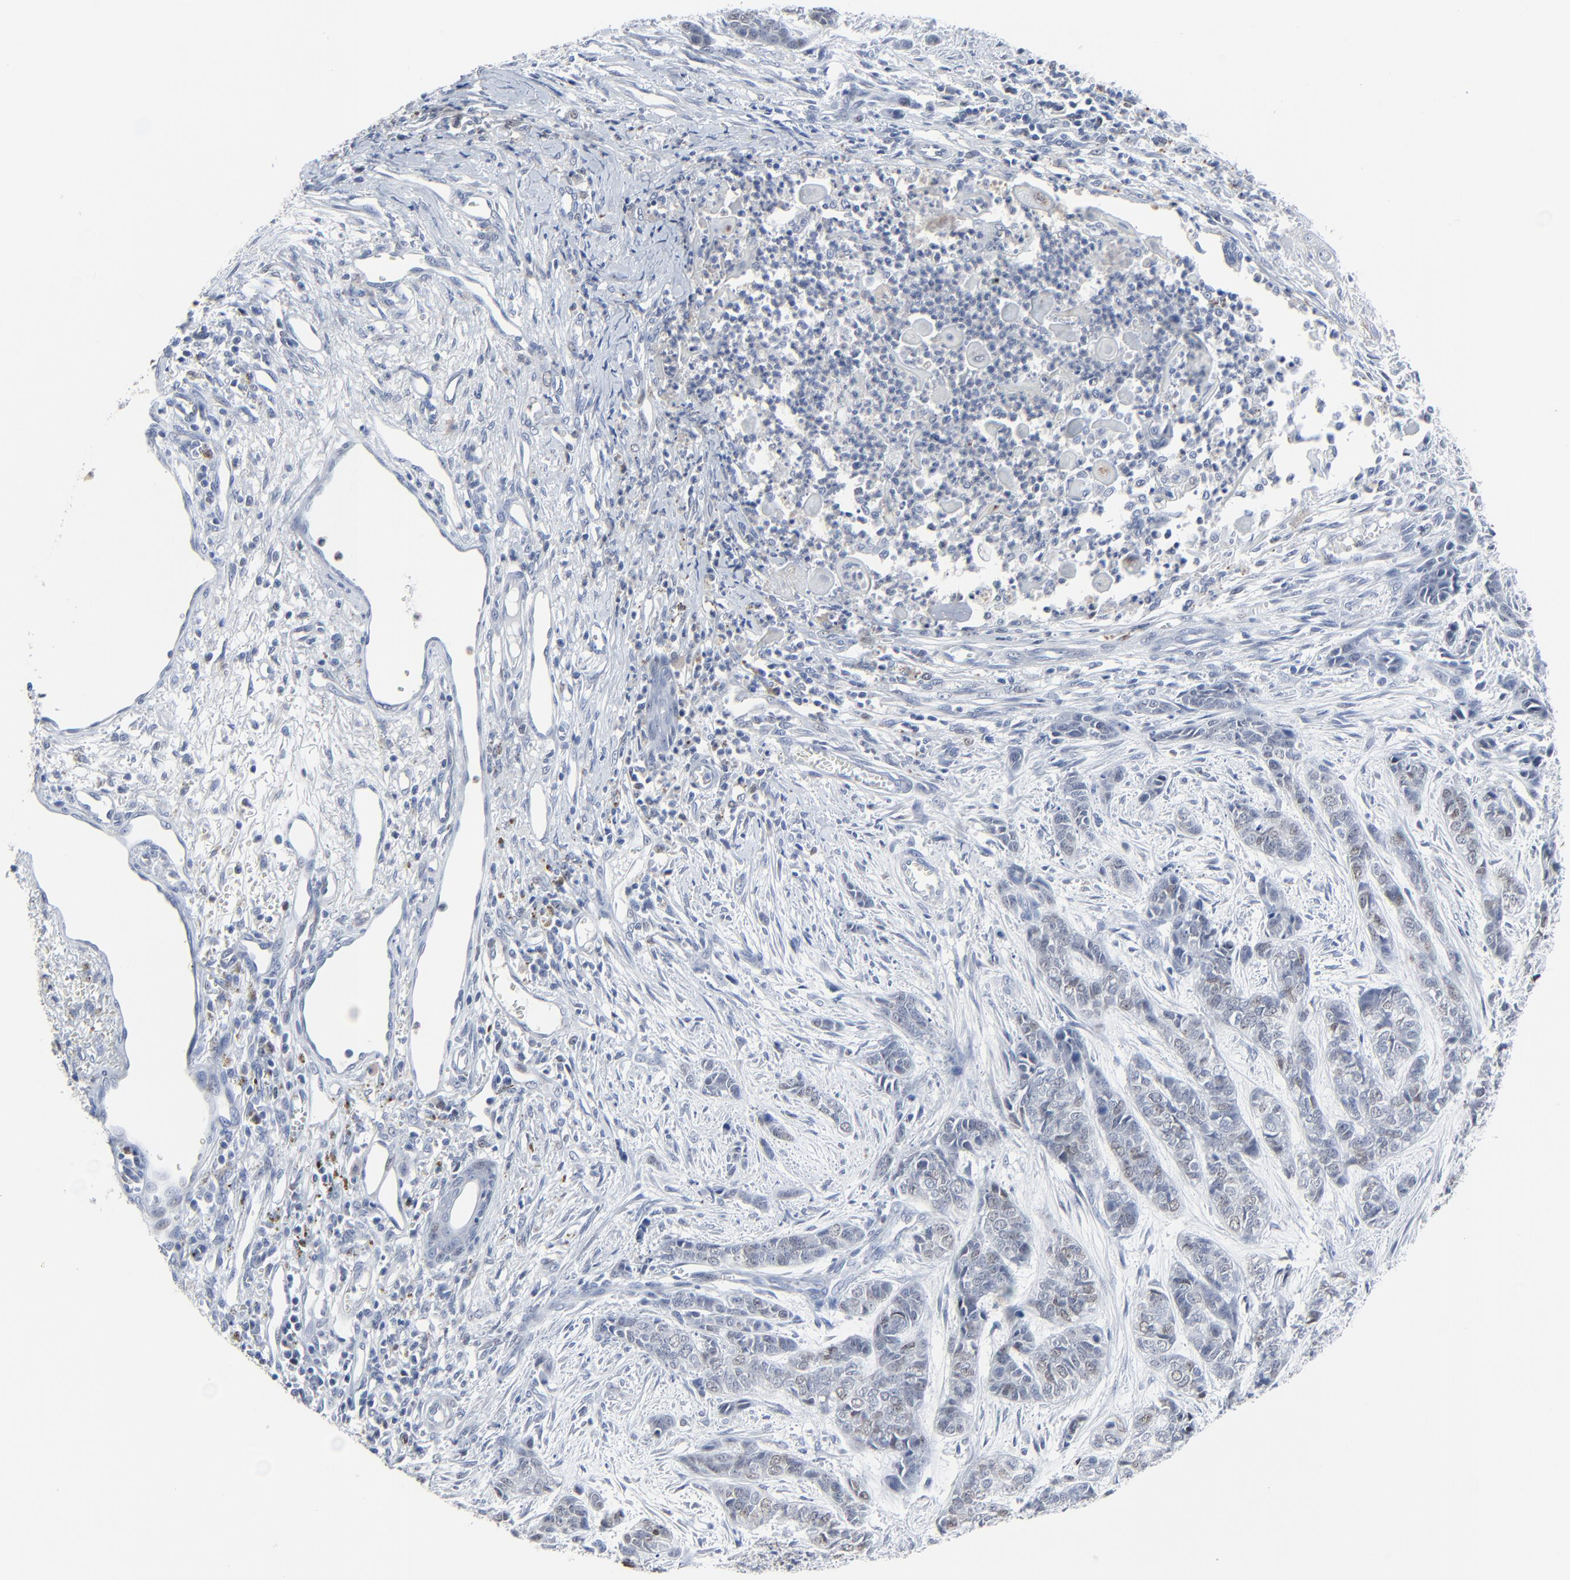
{"staining": {"intensity": "weak", "quantity": "<25%", "location": "nuclear"}, "tissue": "skin cancer", "cell_type": "Tumor cells", "image_type": "cancer", "snomed": [{"axis": "morphology", "description": "Basal cell carcinoma"}, {"axis": "topography", "description": "Skin"}], "caption": "High magnification brightfield microscopy of skin cancer (basal cell carcinoma) stained with DAB (brown) and counterstained with hematoxylin (blue): tumor cells show no significant staining.", "gene": "BIRC3", "patient": {"sex": "female", "age": 64}}